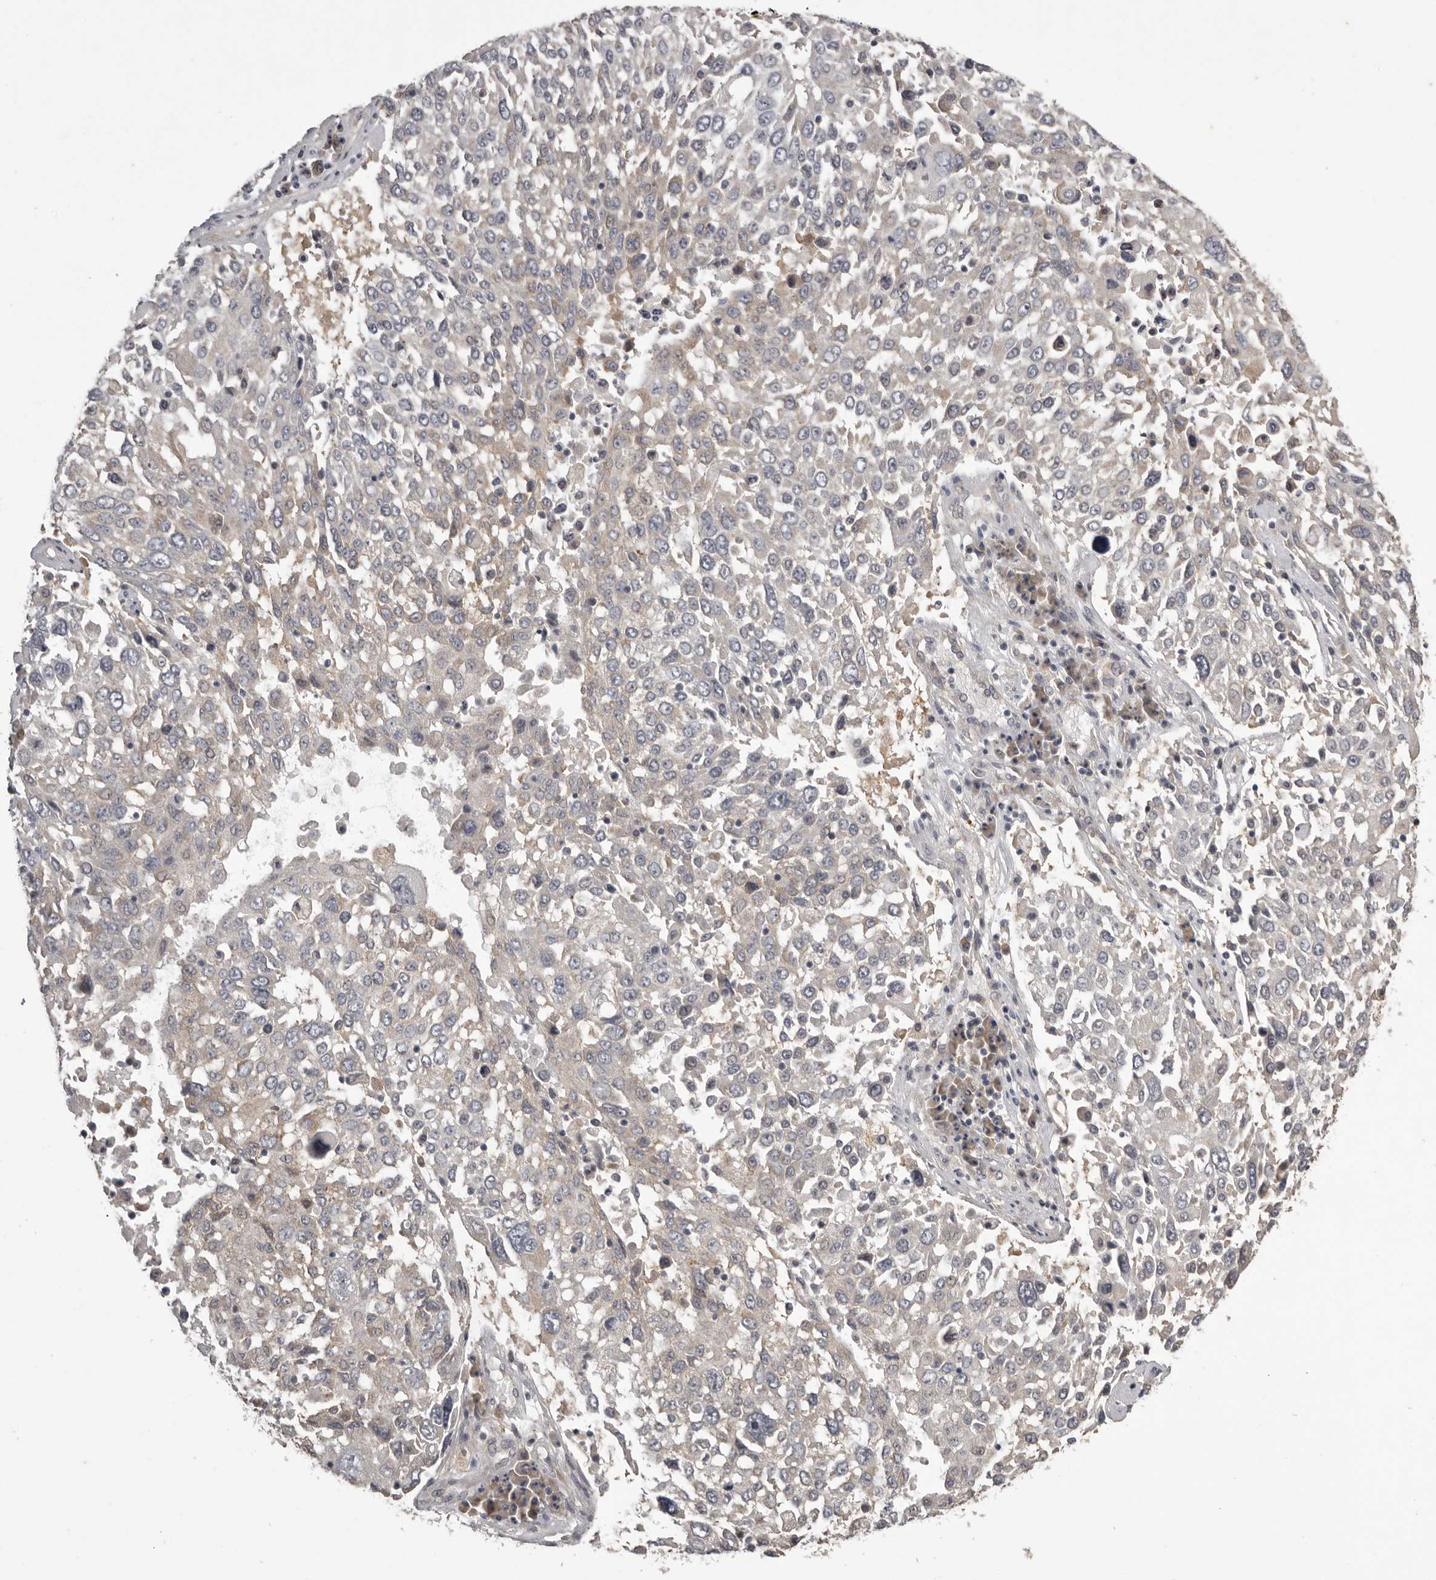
{"staining": {"intensity": "weak", "quantity": "<25%", "location": "cytoplasmic/membranous"}, "tissue": "lung cancer", "cell_type": "Tumor cells", "image_type": "cancer", "snomed": [{"axis": "morphology", "description": "Squamous cell carcinoma, NOS"}, {"axis": "topography", "description": "Lung"}], "caption": "This is an IHC photomicrograph of lung cancer. There is no staining in tumor cells.", "gene": "DARS1", "patient": {"sex": "male", "age": 65}}